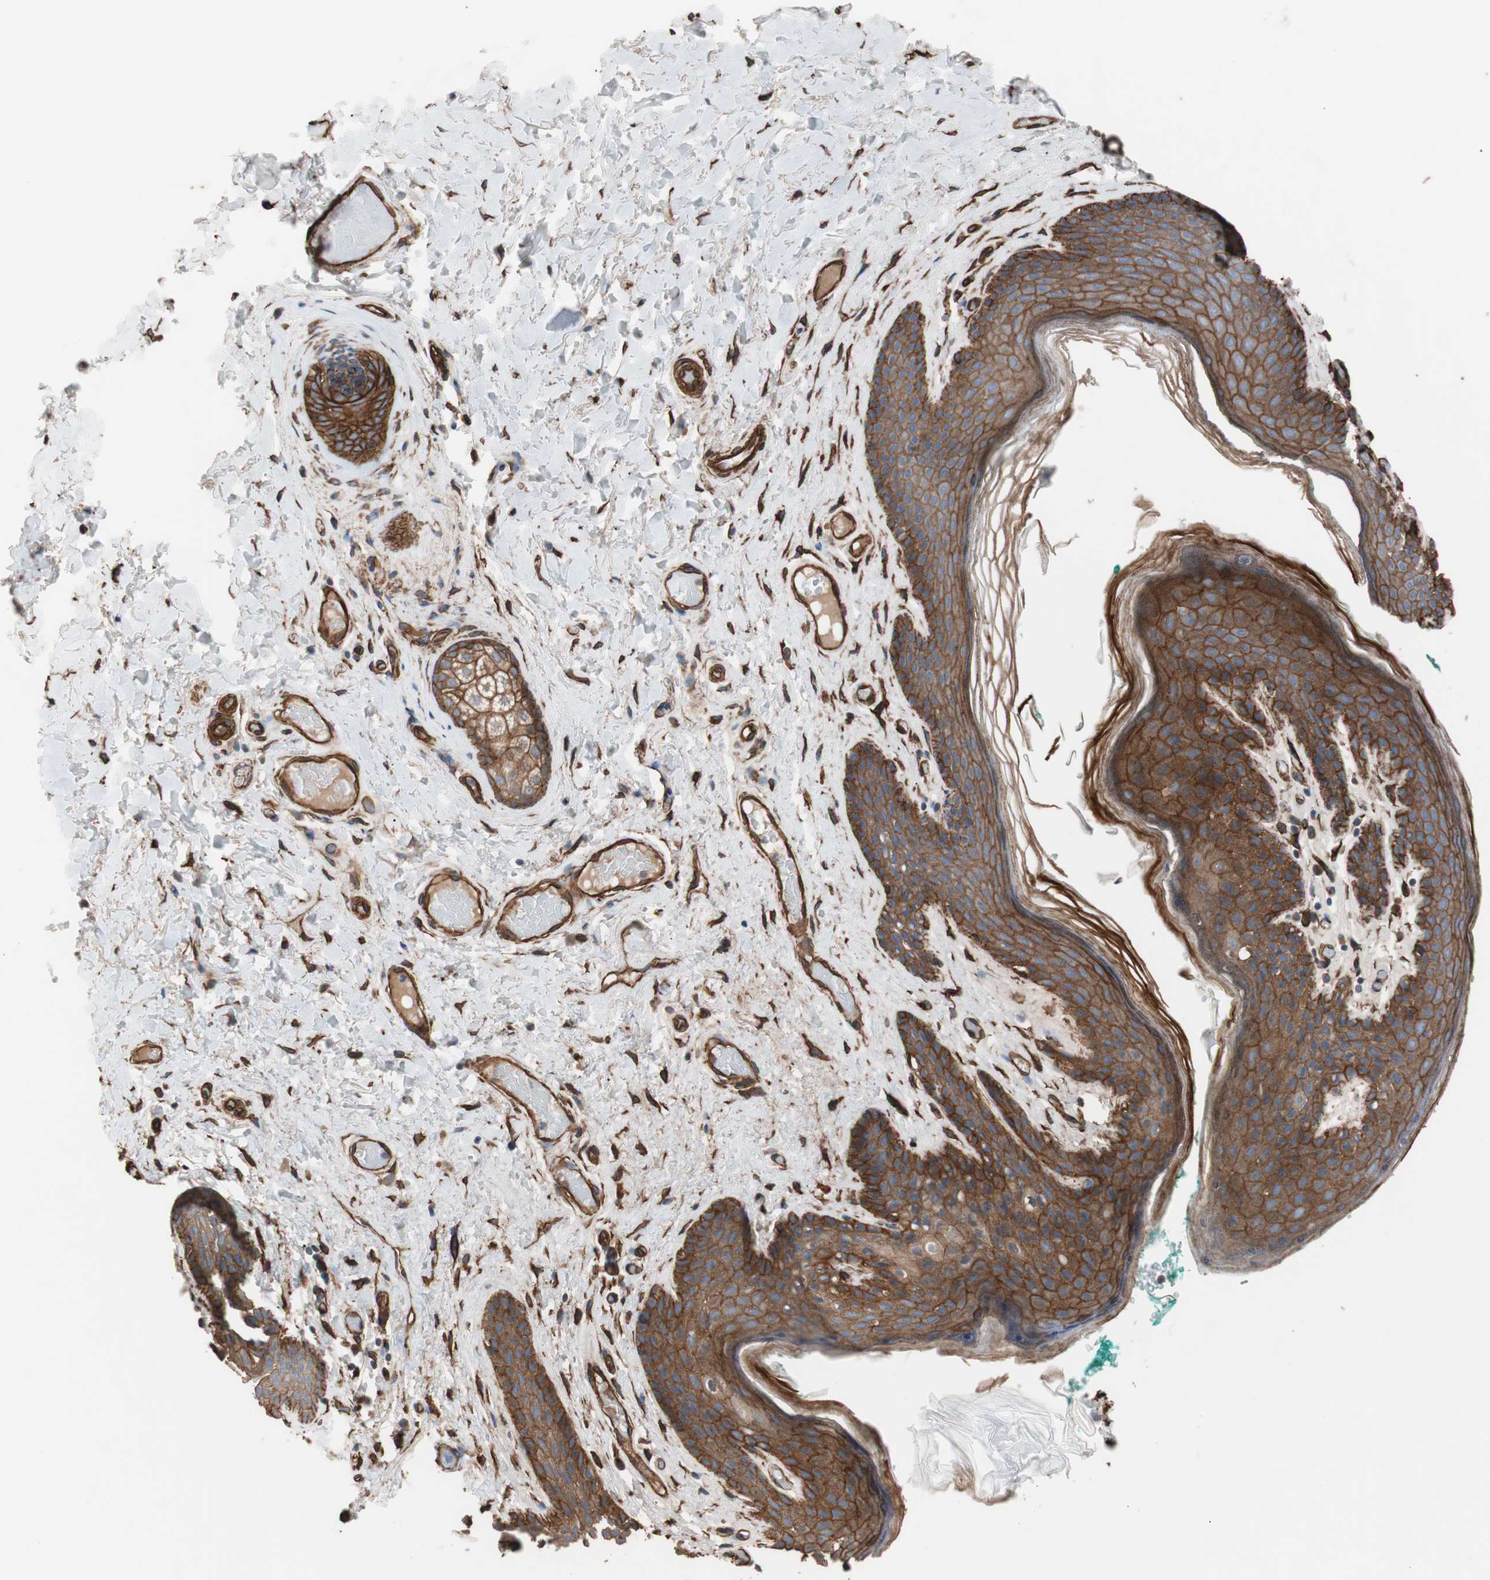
{"staining": {"intensity": "moderate", "quantity": ">75%", "location": "cytoplasmic/membranous"}, "tissue": "skin", "cell_type": "Epidermal cells", "image_type": "normal", "snomed": [{"axis": "morphology", "description": "Normal tissue, NOS"}, {"axis": "topography", "description": "Anal"}], "caption": "IHC histopathology image of normal human skin stained for a protein (brown), which reveals medium levels of moderate cytoplasmic/membranous staining in about >75% of epidermal cells.", "gene": "SPINT1", "patient": {"sex": "male", "age": 74}}